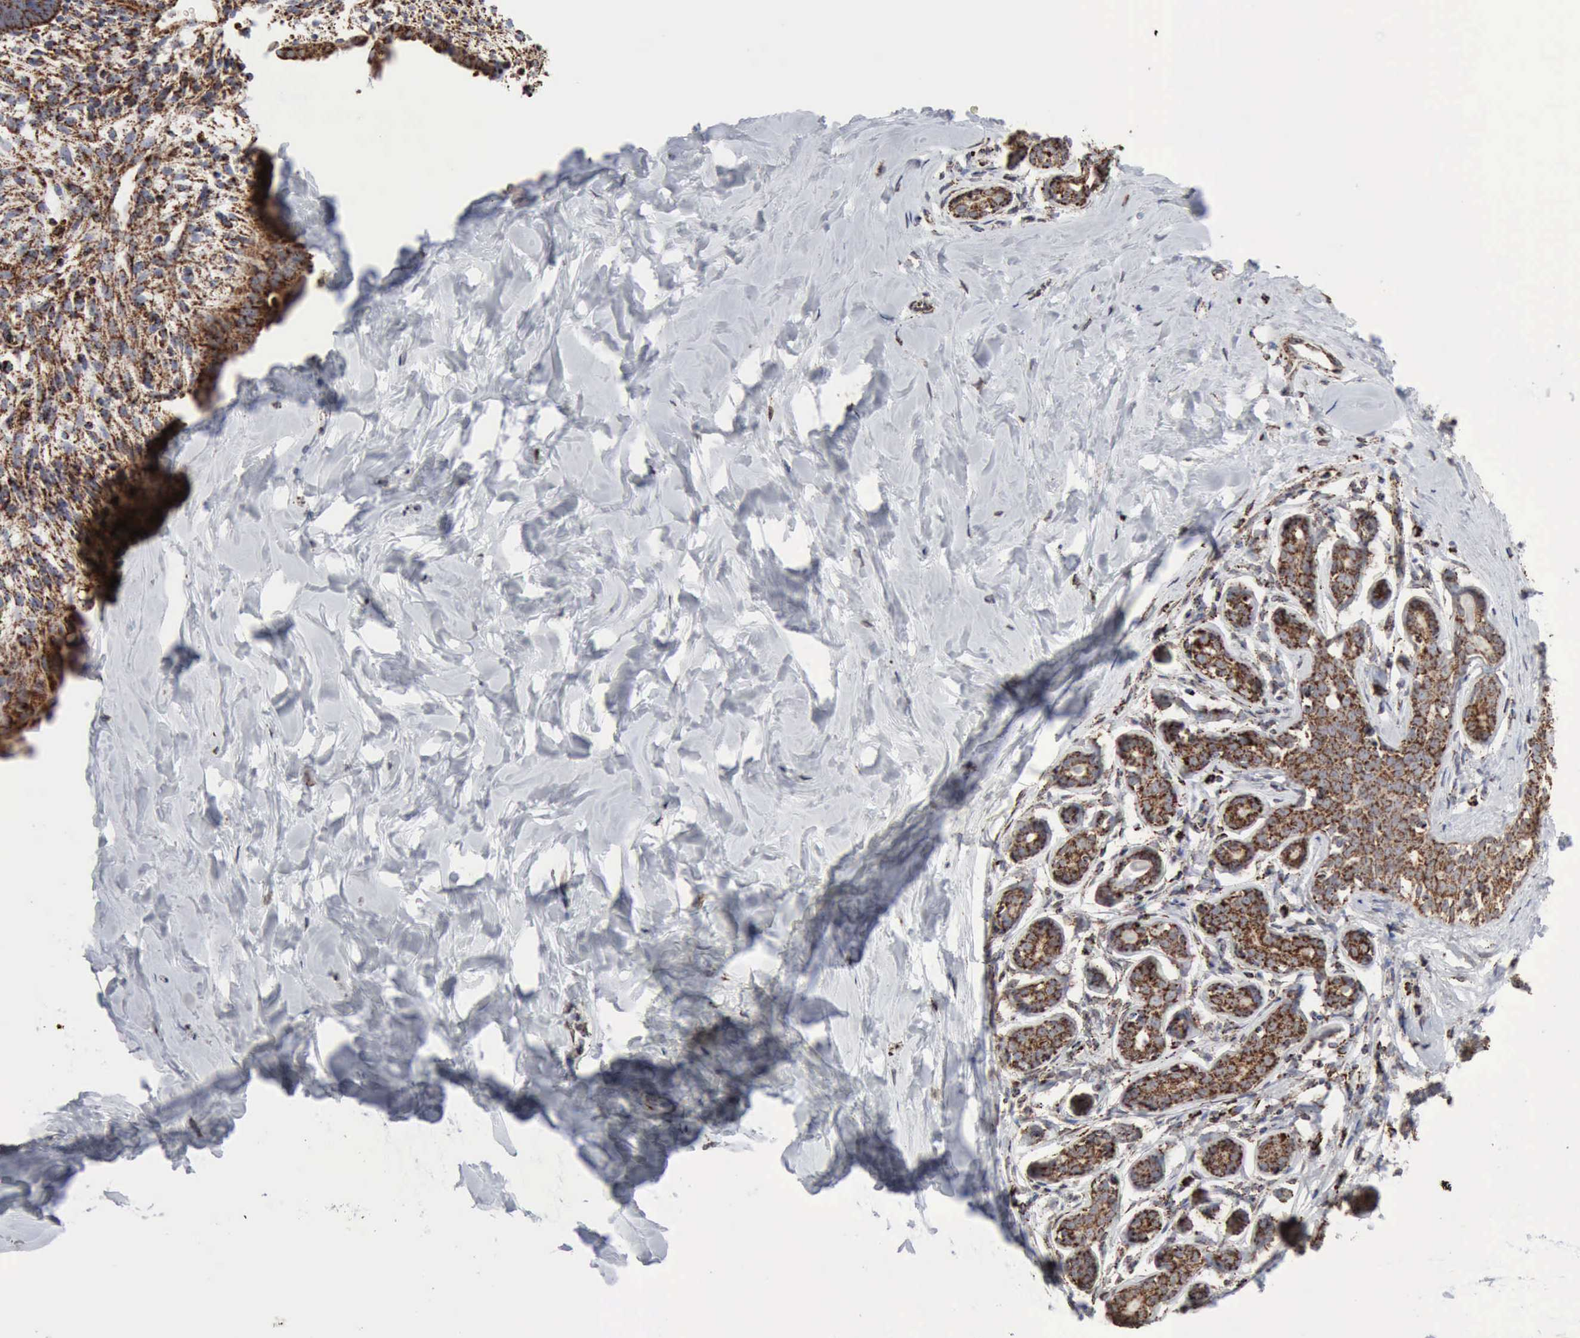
{"staining": {"intensity": "negative", "quantity": "none", "location": "none"}, "tissue": "breast", "cell_type": "Adipocytes", "image_type": "normal", "snomed": [{"axis": "morphology", "description": "Normal tissue, NOS"}, {"axis": "topography", "description": "Breast"}], "caption": "This is an IHC image of benign human breast. There is no positivity in adipocytes.", "gene": "ACO2", "patient": {"sex": "female", "age": 22}}